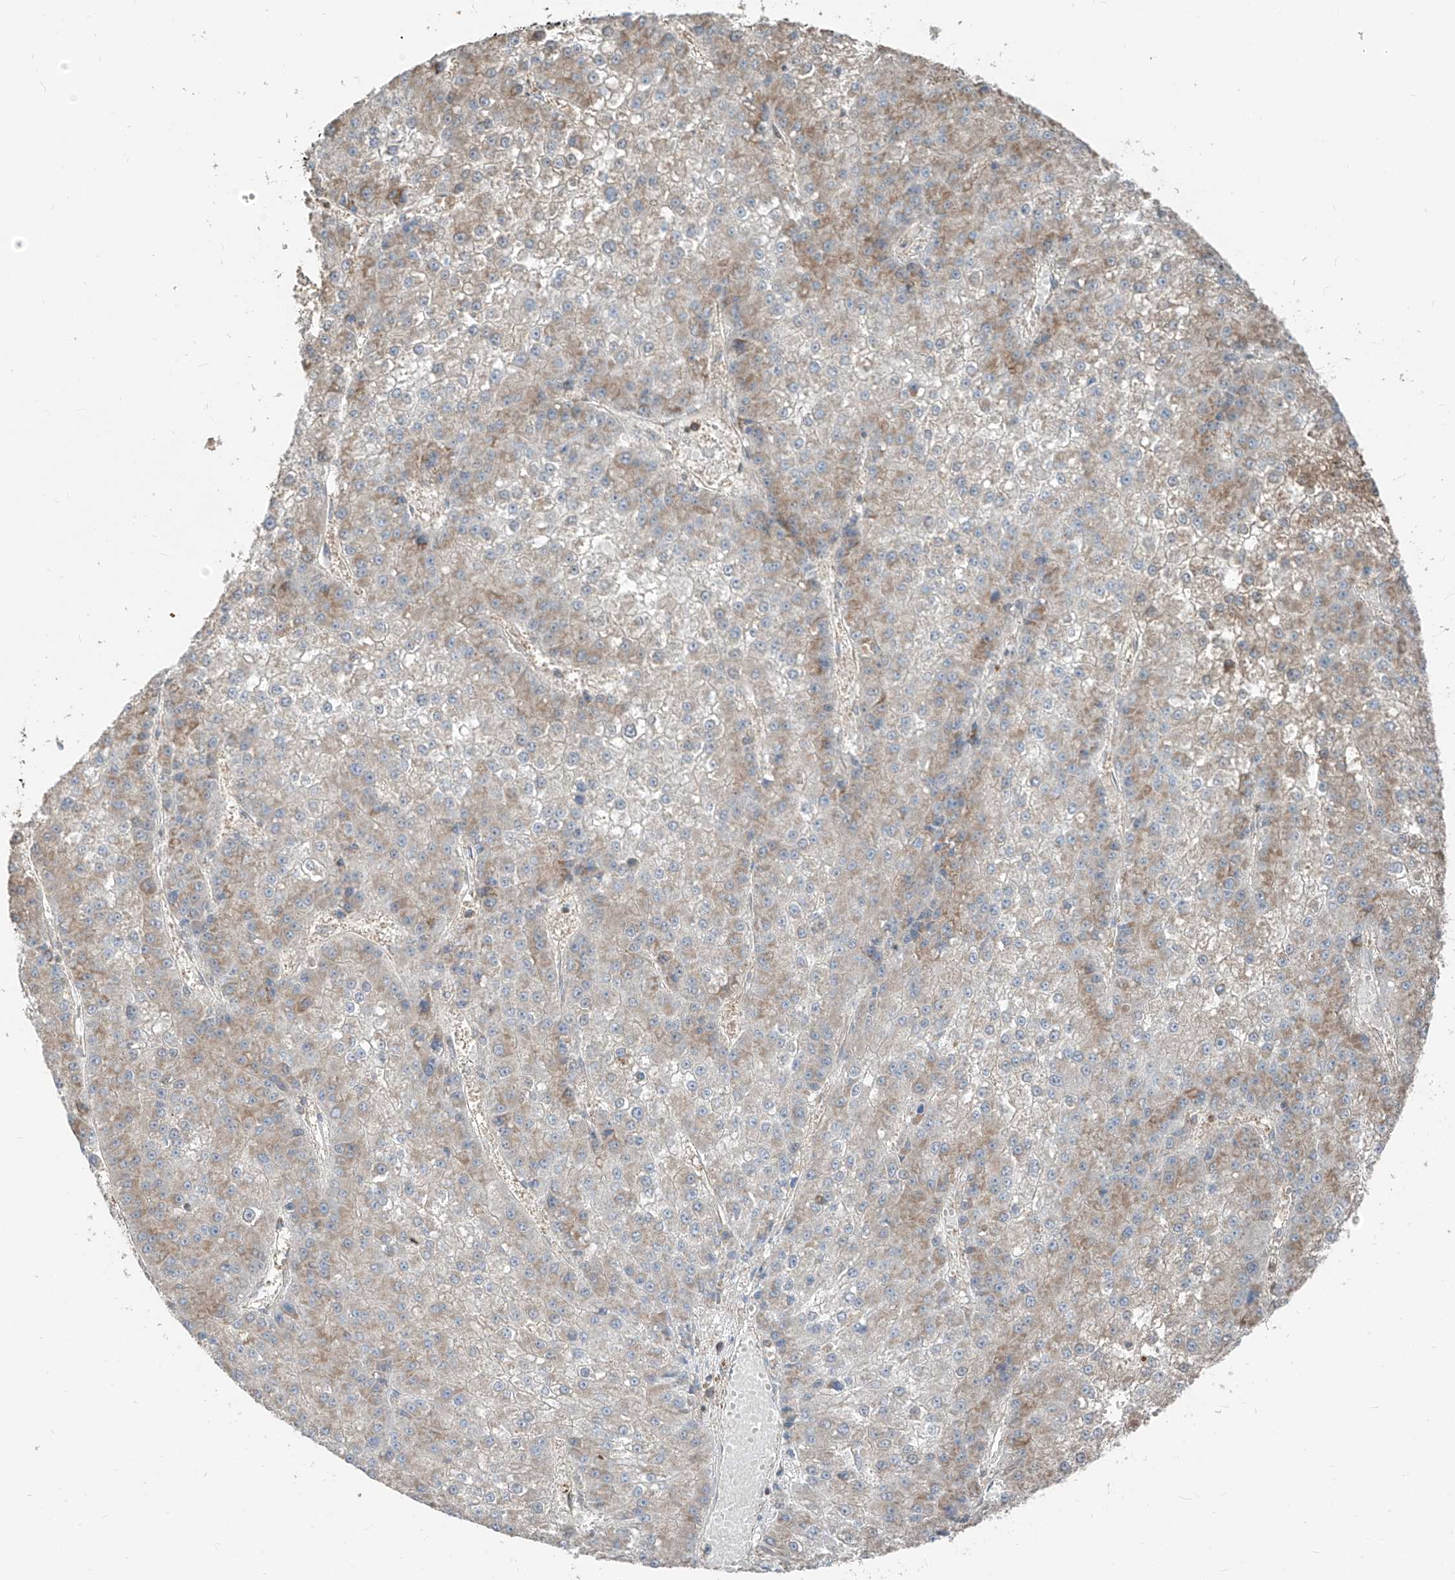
{"staining": {"intensity": "weak", "quantity": "25%-75%", "location": "cytoplasmic/membranous"}, "tissue": "liver cancer", "cell_type": "Tumor cells", "image_type": "cancer", "snomed": [{"axis": "morphology", "description": "Carcinoma, Hepatocellular, NOS"}, {"axis": "topography", "description": "Liver"}], "caption": "Immunohistochemical staining of human hepatocellular carcinoma (liver) demonstrates low levels of weak cytoplasmic/membranous positivity in about 25%-75% of tumor cells.", "gene": "ETHE1", "patient": {"sex": "female", "age": 73}}